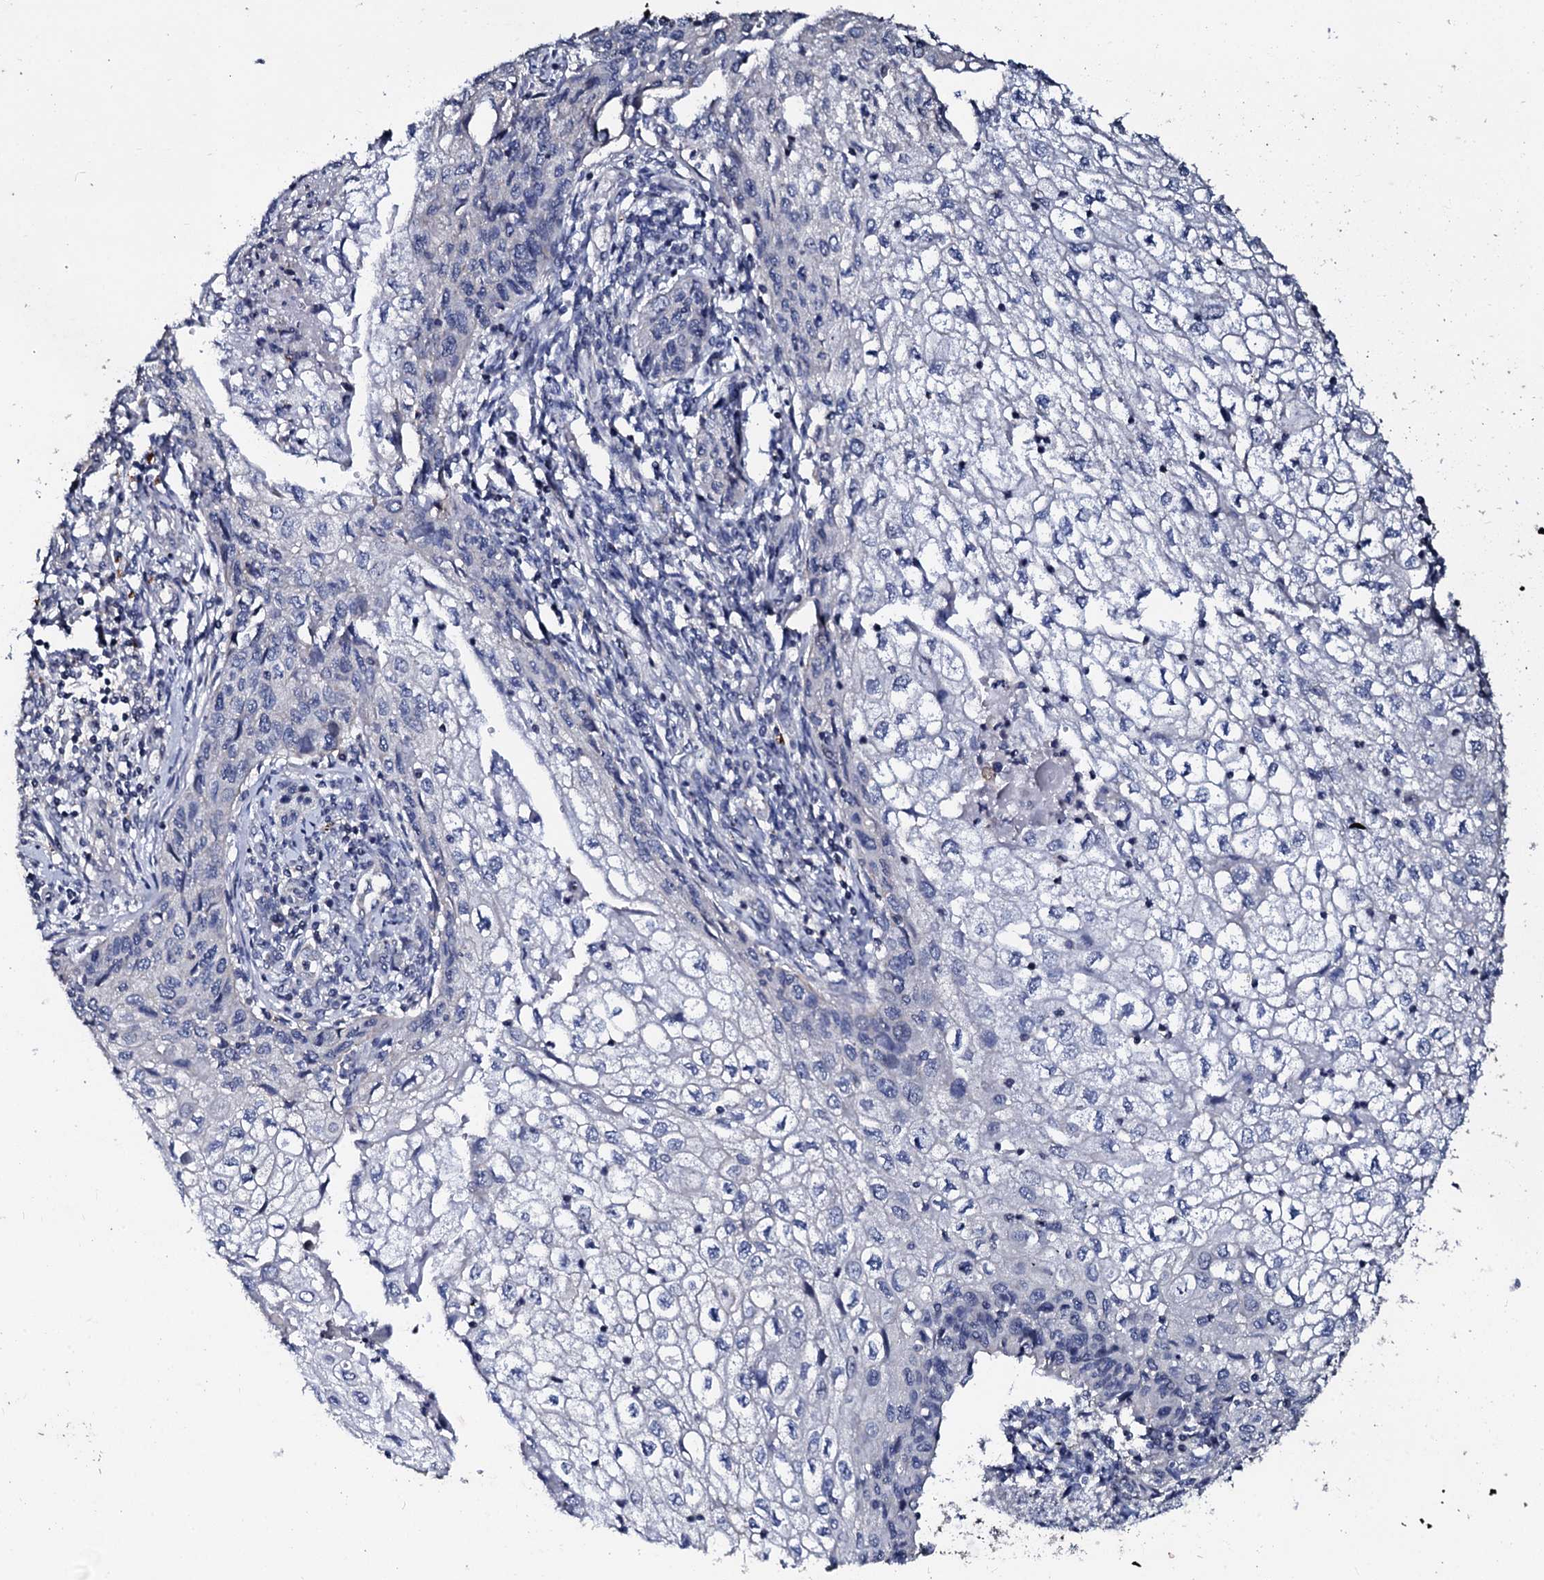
{"staining": {"intensity": "negative", "quantity": "none", "location": "none"}, "tissue": "cervical cancer", "cell_type": "Tumor cells", "image_type": "cancer", "snomed": [{"axis": "morphology", "description": "Squamous cell carcinoma, NOS"}, {"axis": "topography", "description": "Cervix"}], "caption": "IHC of cervical cancer (squamous cell carcinoma) reveals no staining in tumor cells. Brightfield microscopy of immunohistochemistry stained with DAB (3,3'-diaminobenzidine) (brown) and hematoxylin (blue), captured at high magnification.", "gene": "SLC37A4", "patient": {"sex": "female", "age": 67}}